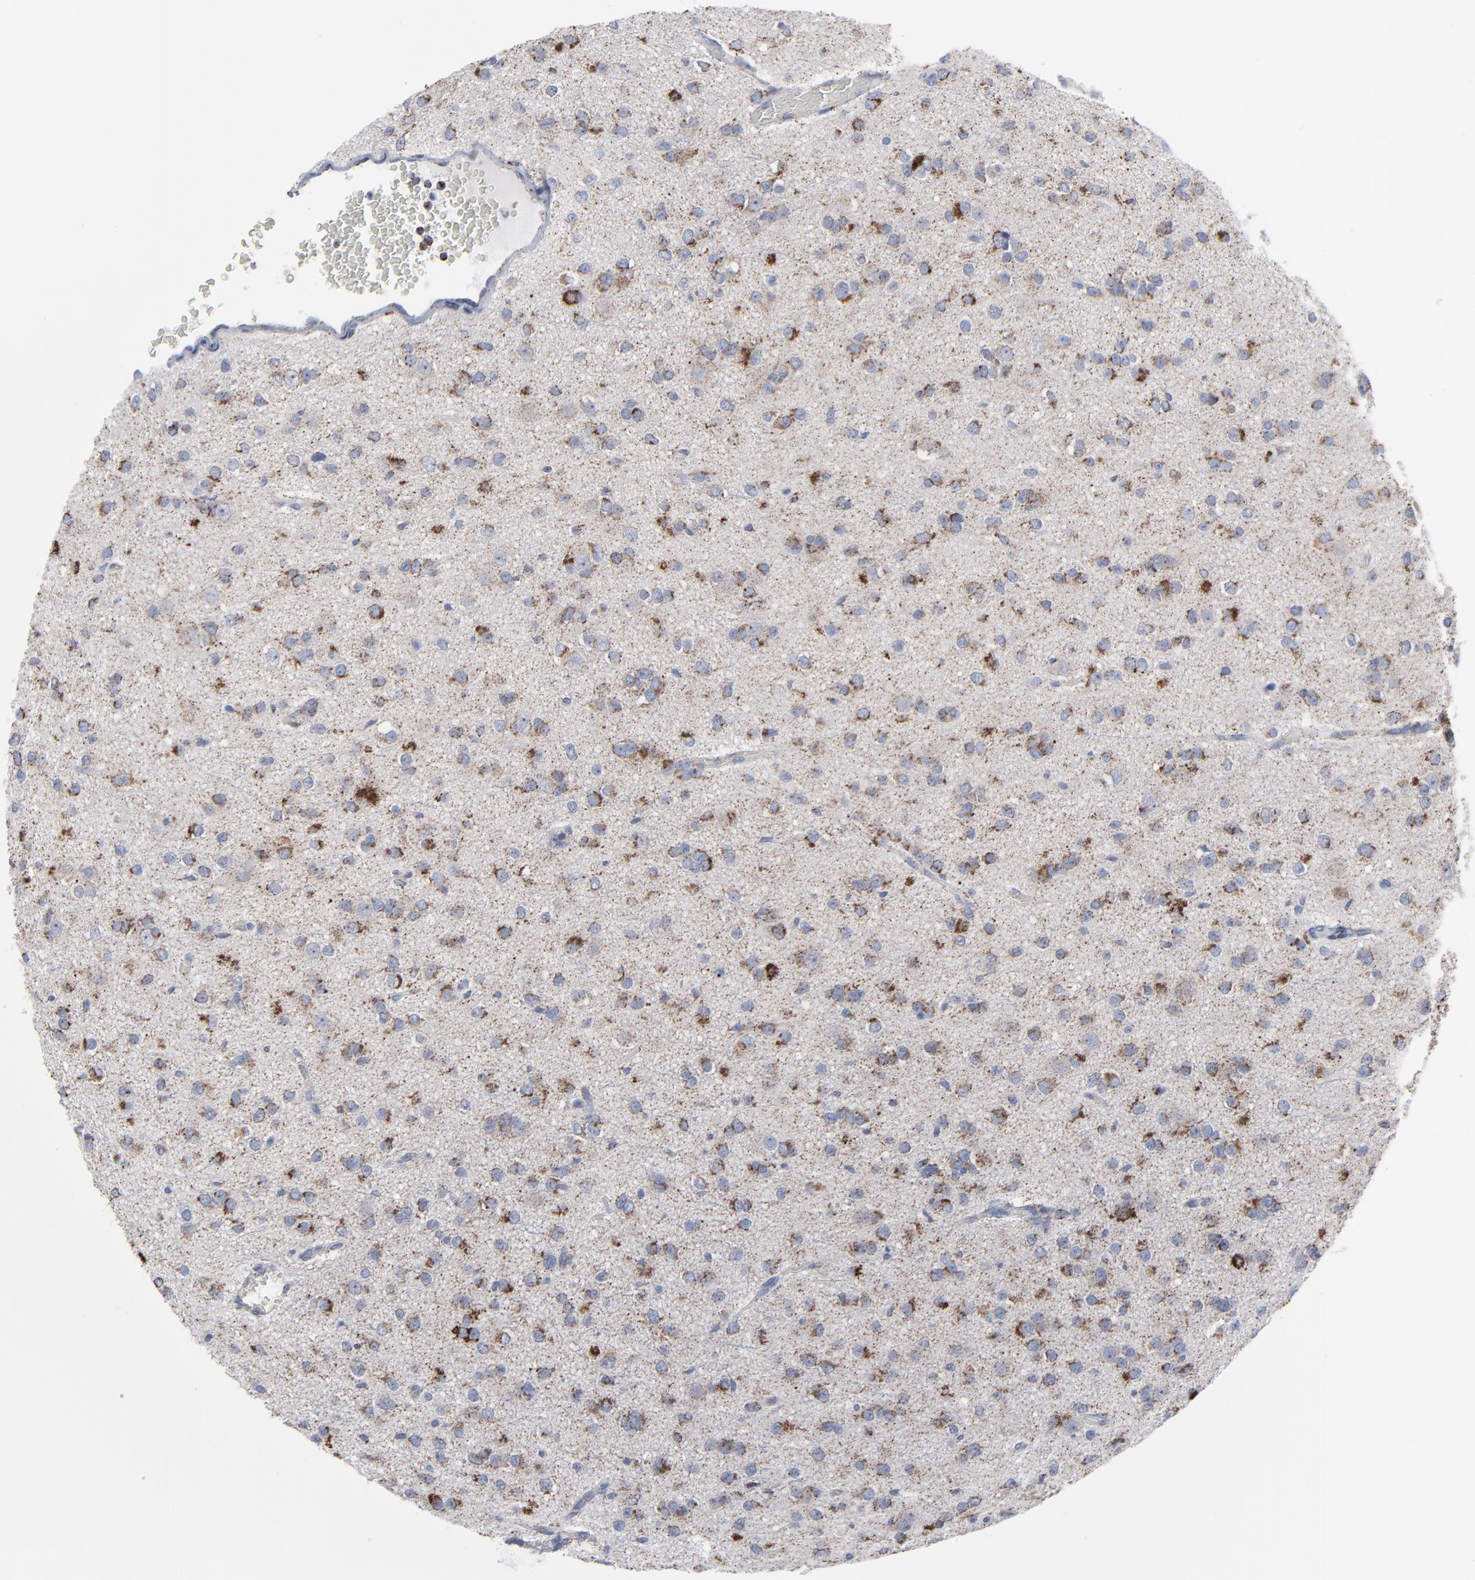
{"staining": {"intensity": "moderate", "quantity": "25%-75%", "location": "cytoplasmic/membranous"}, "tissue": "glioma", "cell_type": "Tumor cells", "image_type": "cancer", "snomed": [{"axis": "morphology", "description": "Glioma, malignant, Low grade"}, {"axis": "topography", "description": "Brain"}], "caption": "Protein analysis of glioma tissue exhibits moderate cytoplasmic/membranous expression in approximately 25%-75% of tumor cells.", "gene": "TXNRD2", "patient": {"sex": "male", "age": 42}}